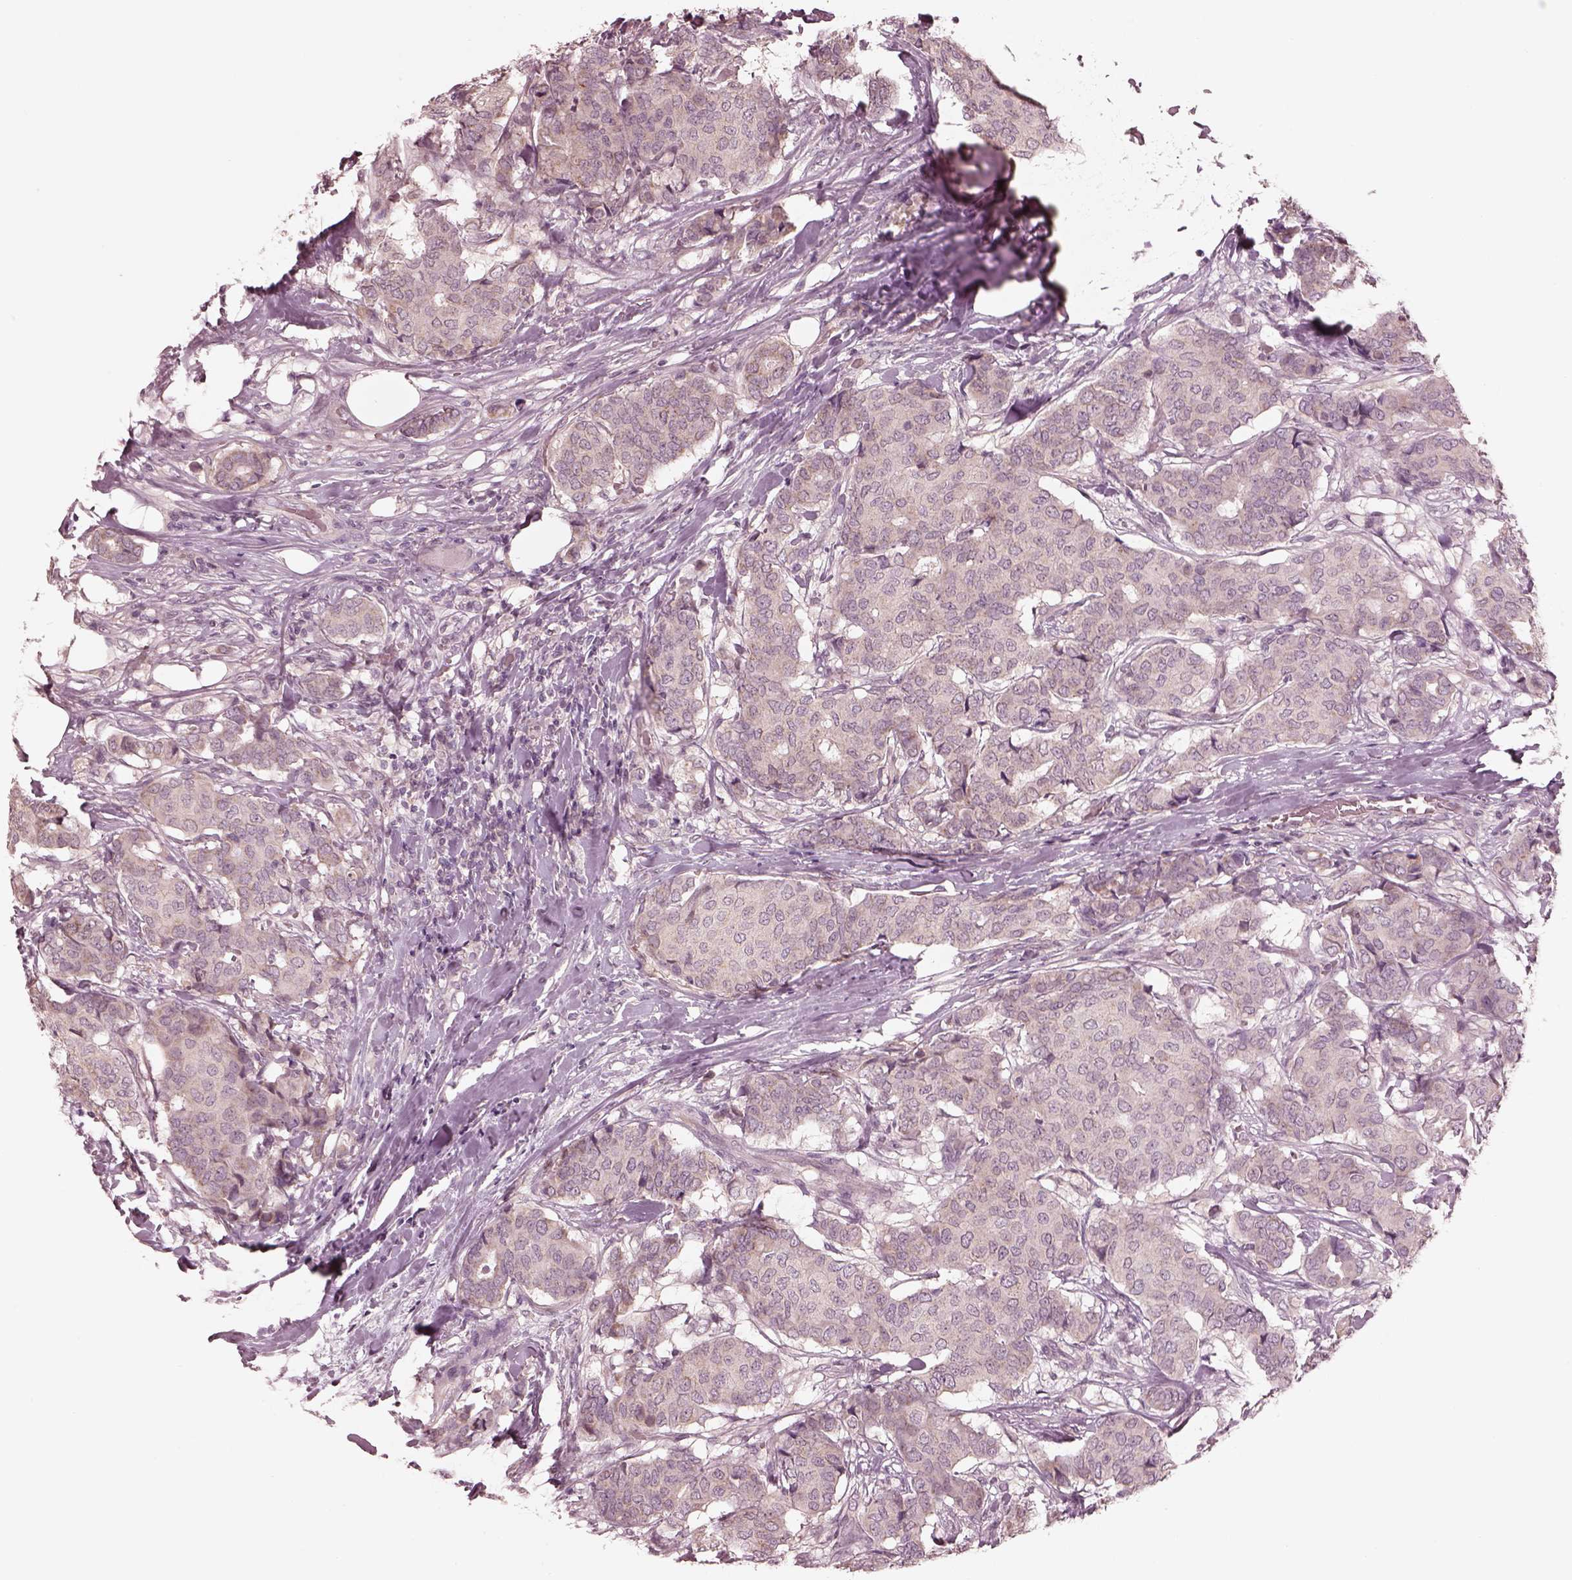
{"staining": {"intensity": "negative", "quantity": "none", "location": "none"}, "tissue": "breast cancer", "cell_type": "Tumor cells", "image_type": "cancer", "snomed": [{"axis": "morphology", "description": "Duct carcinoma"}, {"axis": "topography", "description": "Breast"}], "caption": "IHC photomicrograph of neoplastic tissue: human intraductal carcinoma (breast) stained with DAB demonstrates no significant protein staining in tumor cells.", "gene": "IQCG", "patient": {"sex": "female", "age": 75}}